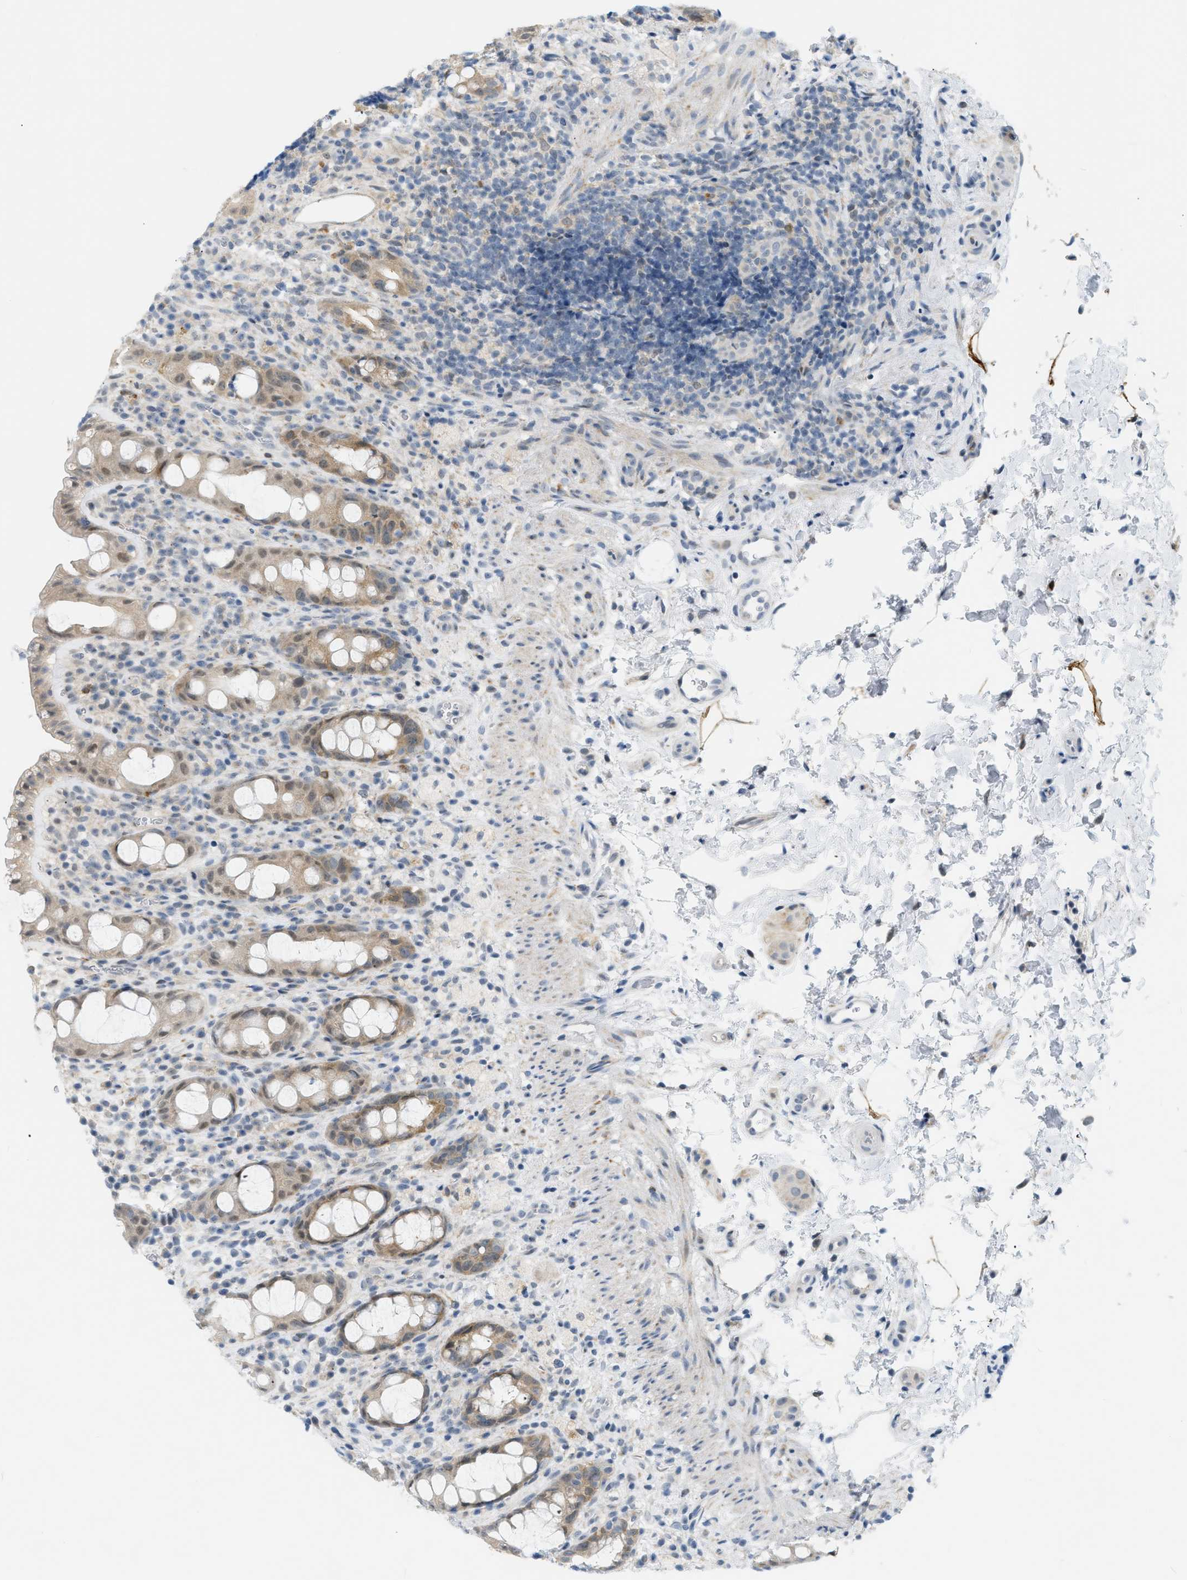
{"staining": {"intensity": "moderate", "quantity": ">75%", "location": "cytoplasmic/membranous"}, "tissue": "rectum", "cell_type": "Glandular cells", "image_type": "normal", "snomed": [{"axis": "morphology", "description": "Normal tissue, NOS"}, {"axis": "topography", "description": "Rectum"}], "caption": "Immunohistochemistry image of unremarkable rectum: rectum stained using IHC reveals medium levels of moderate protein expression localized specifically in the cytoplasmic/membranous of glandular cells, appearing as a cytoplasmic/membranous brown color.", "gene": "ZNF408", "patient": {"sex": "male", "age": 44}}